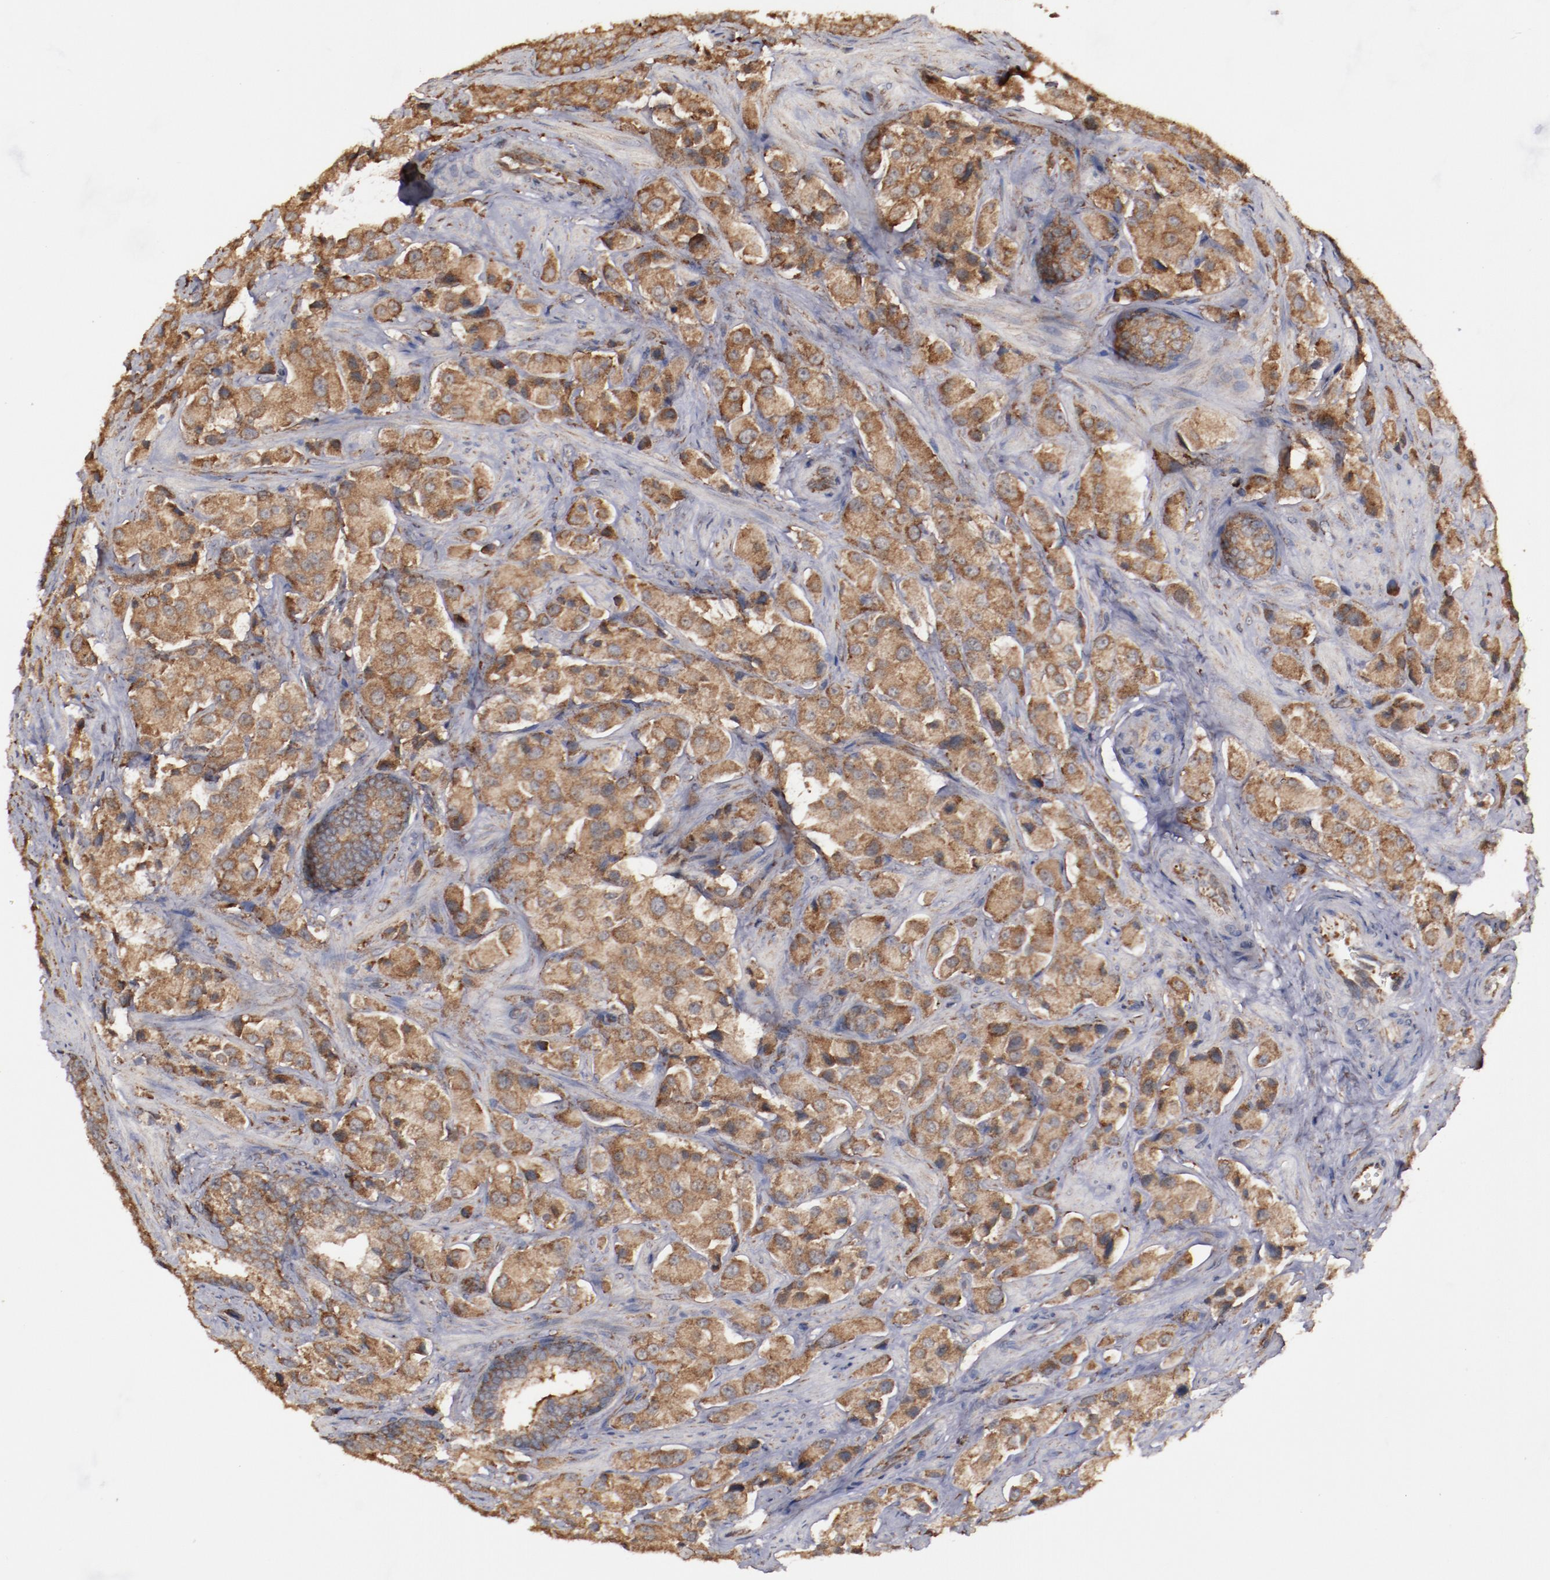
{"staining": {"intensity": "moderate", "quantity": ">75%", "location": "cytoplasmic/membranous"}, "tissue": "prostate cancer", "cell_type": "Tumor cells", "image_type": "cancer", "snomed": [{"axis": "morphology", "description": "Adenocarcinoma, Medium grade"}, {"axis": "topography", "description": "Prostate"}], "caption": "Human prostate medium-grade adenocarcinoma stained for a protein (brown) exhibits moderate cytoplasmic/membranous positive staining in approximately >75% of tumor cells.", "gene": "RPS4Y1", "patient": {"sex": "male", "age": 70}}